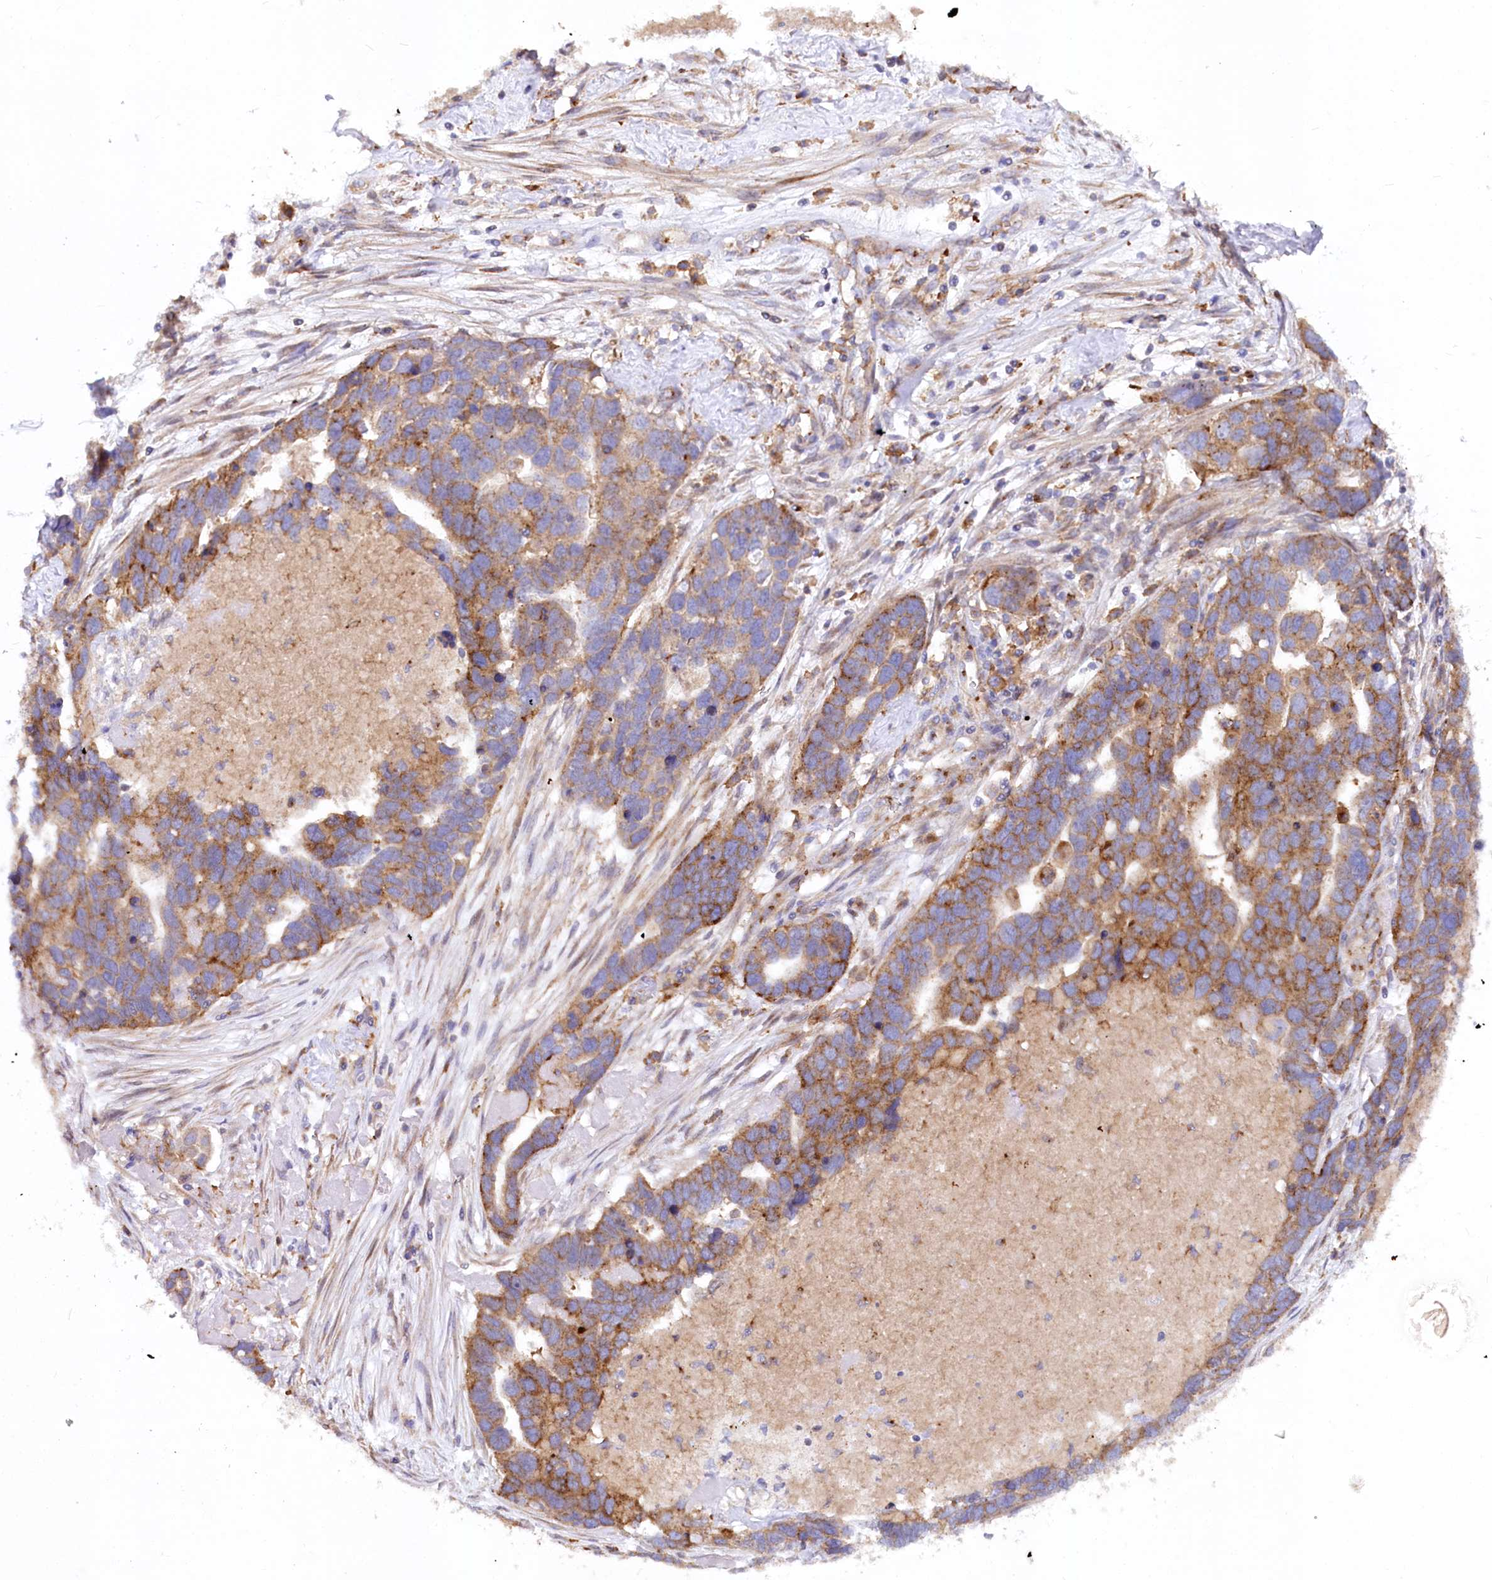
{"staining": {"intensity": "moderate", "quantity": ">75%", "location": "cytoplasmic/membranous"}, "tissue": "ovarian cancer", "cell_type": "Tumor cells", "image_type": "cancer", "snomed": [{"axis": "morphology", "description": "Cystadenocarcinoma, serous, NOS"}, {"axis": "topography", "description": "Ovary"}], "caption": "The image displays a brown stain indicating the presence of a protein in the cytoplasmic/membranous of tumor cells in serous cystadenocarcinoma (ovarian).", "gene": "STX6", "patient": {"sex": "female", "age": 54}}